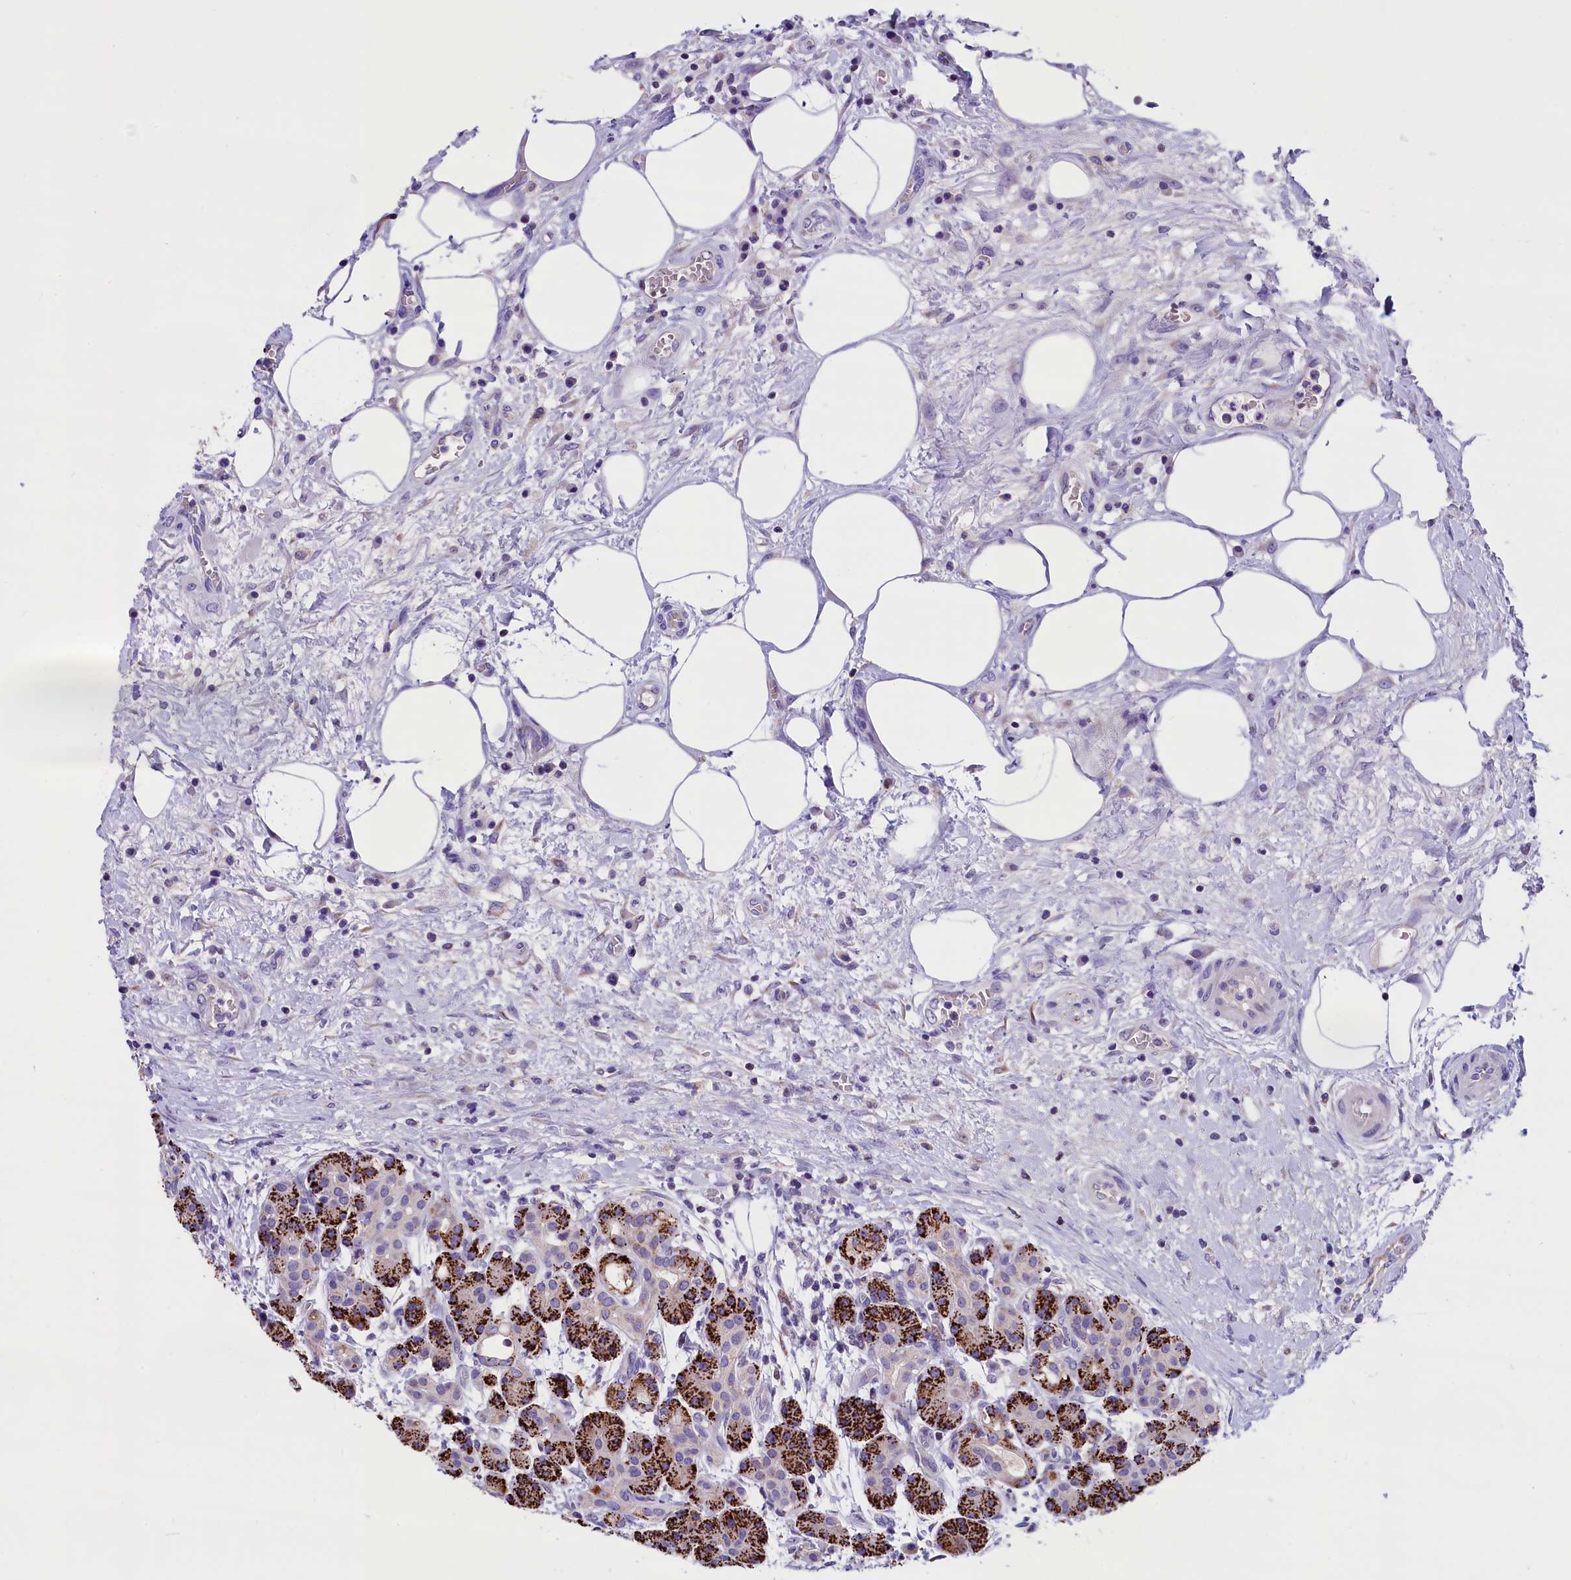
{"staining": {"intensity": "strong", "quantity": ">75%", "location": "cytoplasmic/membranous"}, "tissue": "pancreas", "cell_type": "Exocrine glandular cells", "image_type": "normal", "snomed": [{"axis": "morphology", "description": "Normal tissue, NOS"}, {"axis": "topography", "description": "Pancreas"}], "caption": "The micrograph reveals a brown stain indicating the presence of a protein in the cytoplasmic/membranous of exocrine glandular cells in pancreas.", "gene": "ABAT", "patient": {"sex": "male", "age": 63}}